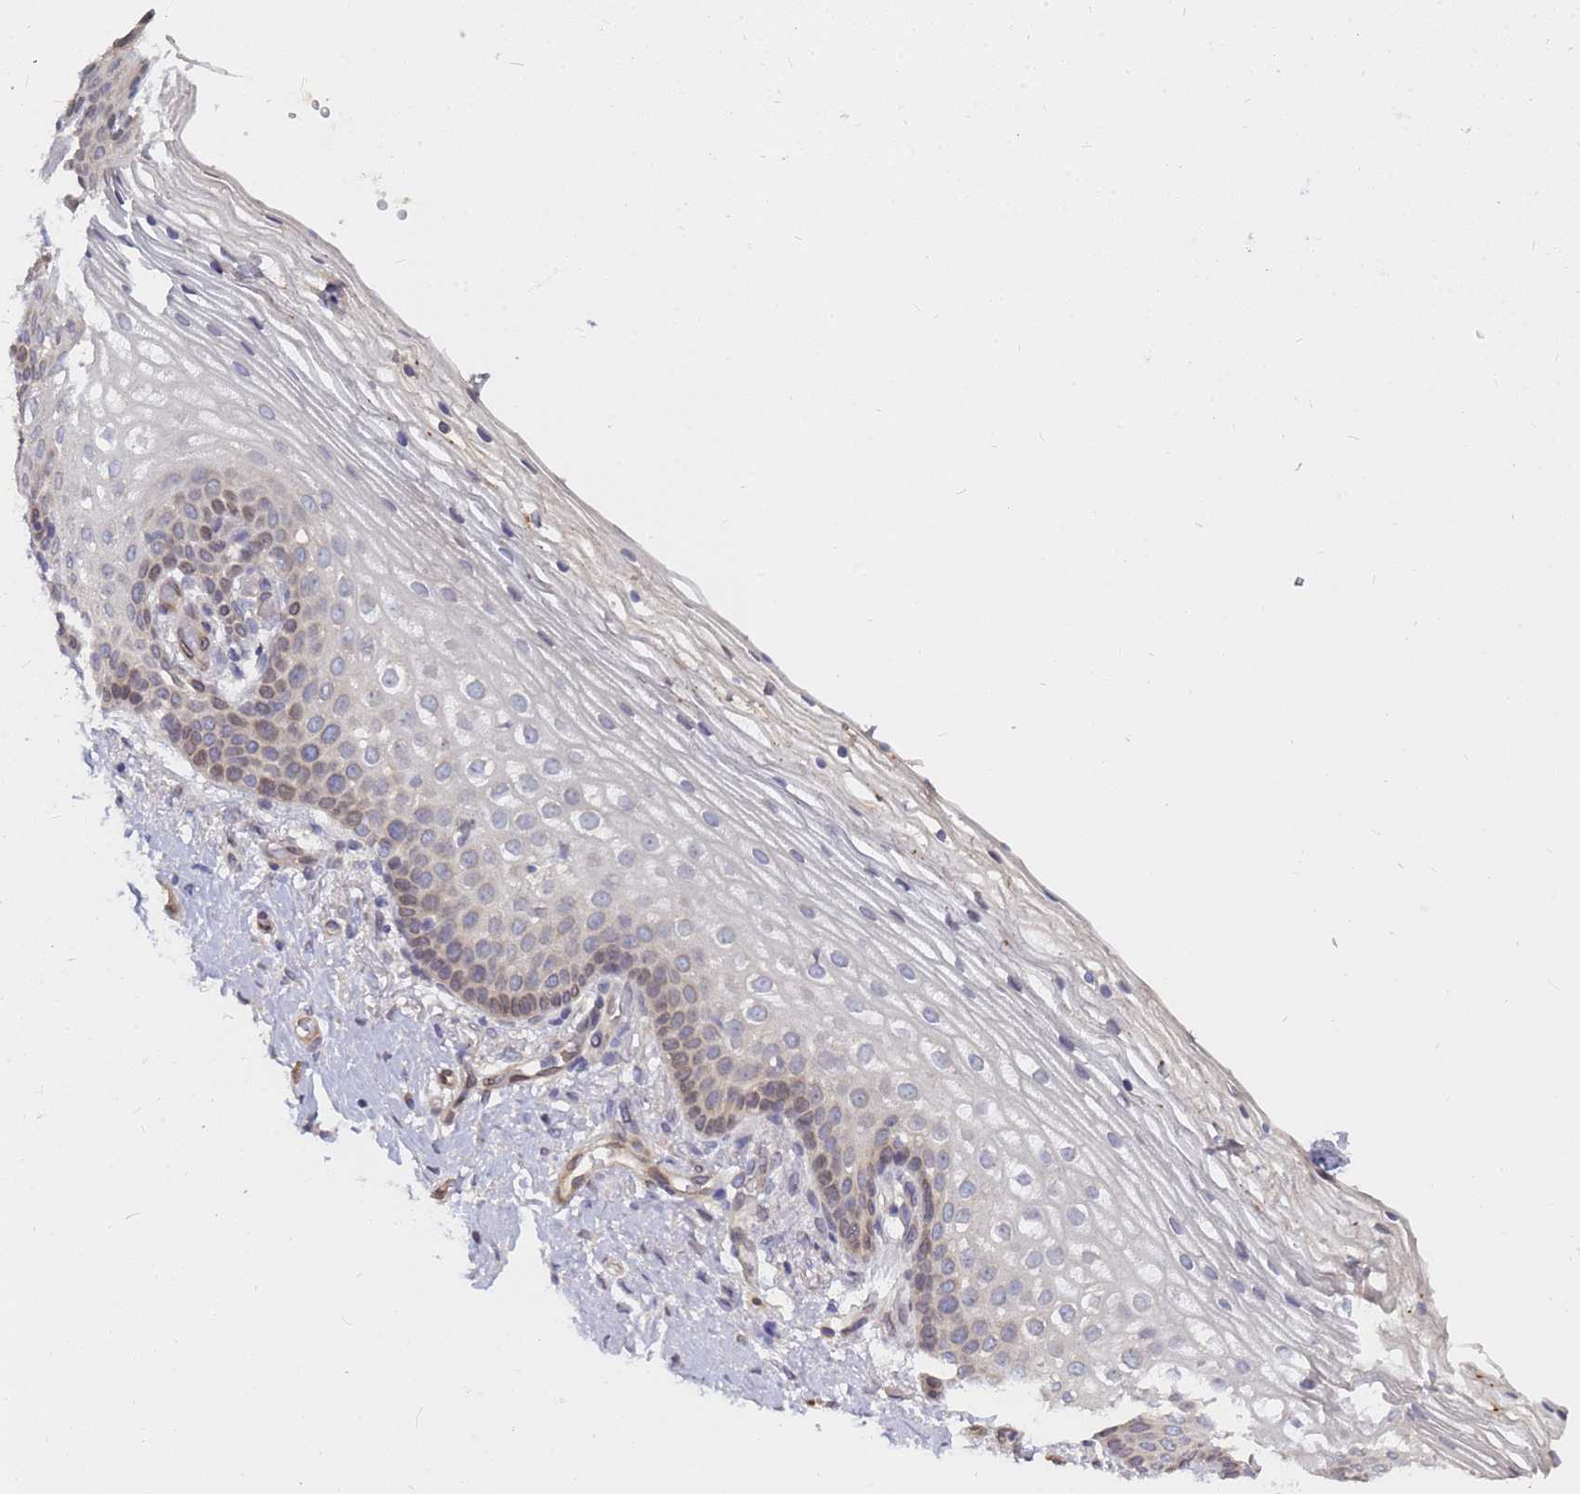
{"staining": {"intensity": "moderate", "quantity": "<25%", "location": "cytoplasmic/membranous"}, "tissue": "vagina", "cell_type": "Squamous epithelial cells", "image_type": "normal", "snomed": [{"axis": "morphology", "description": "Normal tissue, NOS"}, {"axis": "topography", "description": "Vagina"}], "caption": "IHC (DAB) staining of benign vagina shows moderate cytoplasmic/membranous protein expression in about <25% of squamous epithelial cells.", "gene": "FAM166B", "patient": {"sex": "female", "age": 60}}